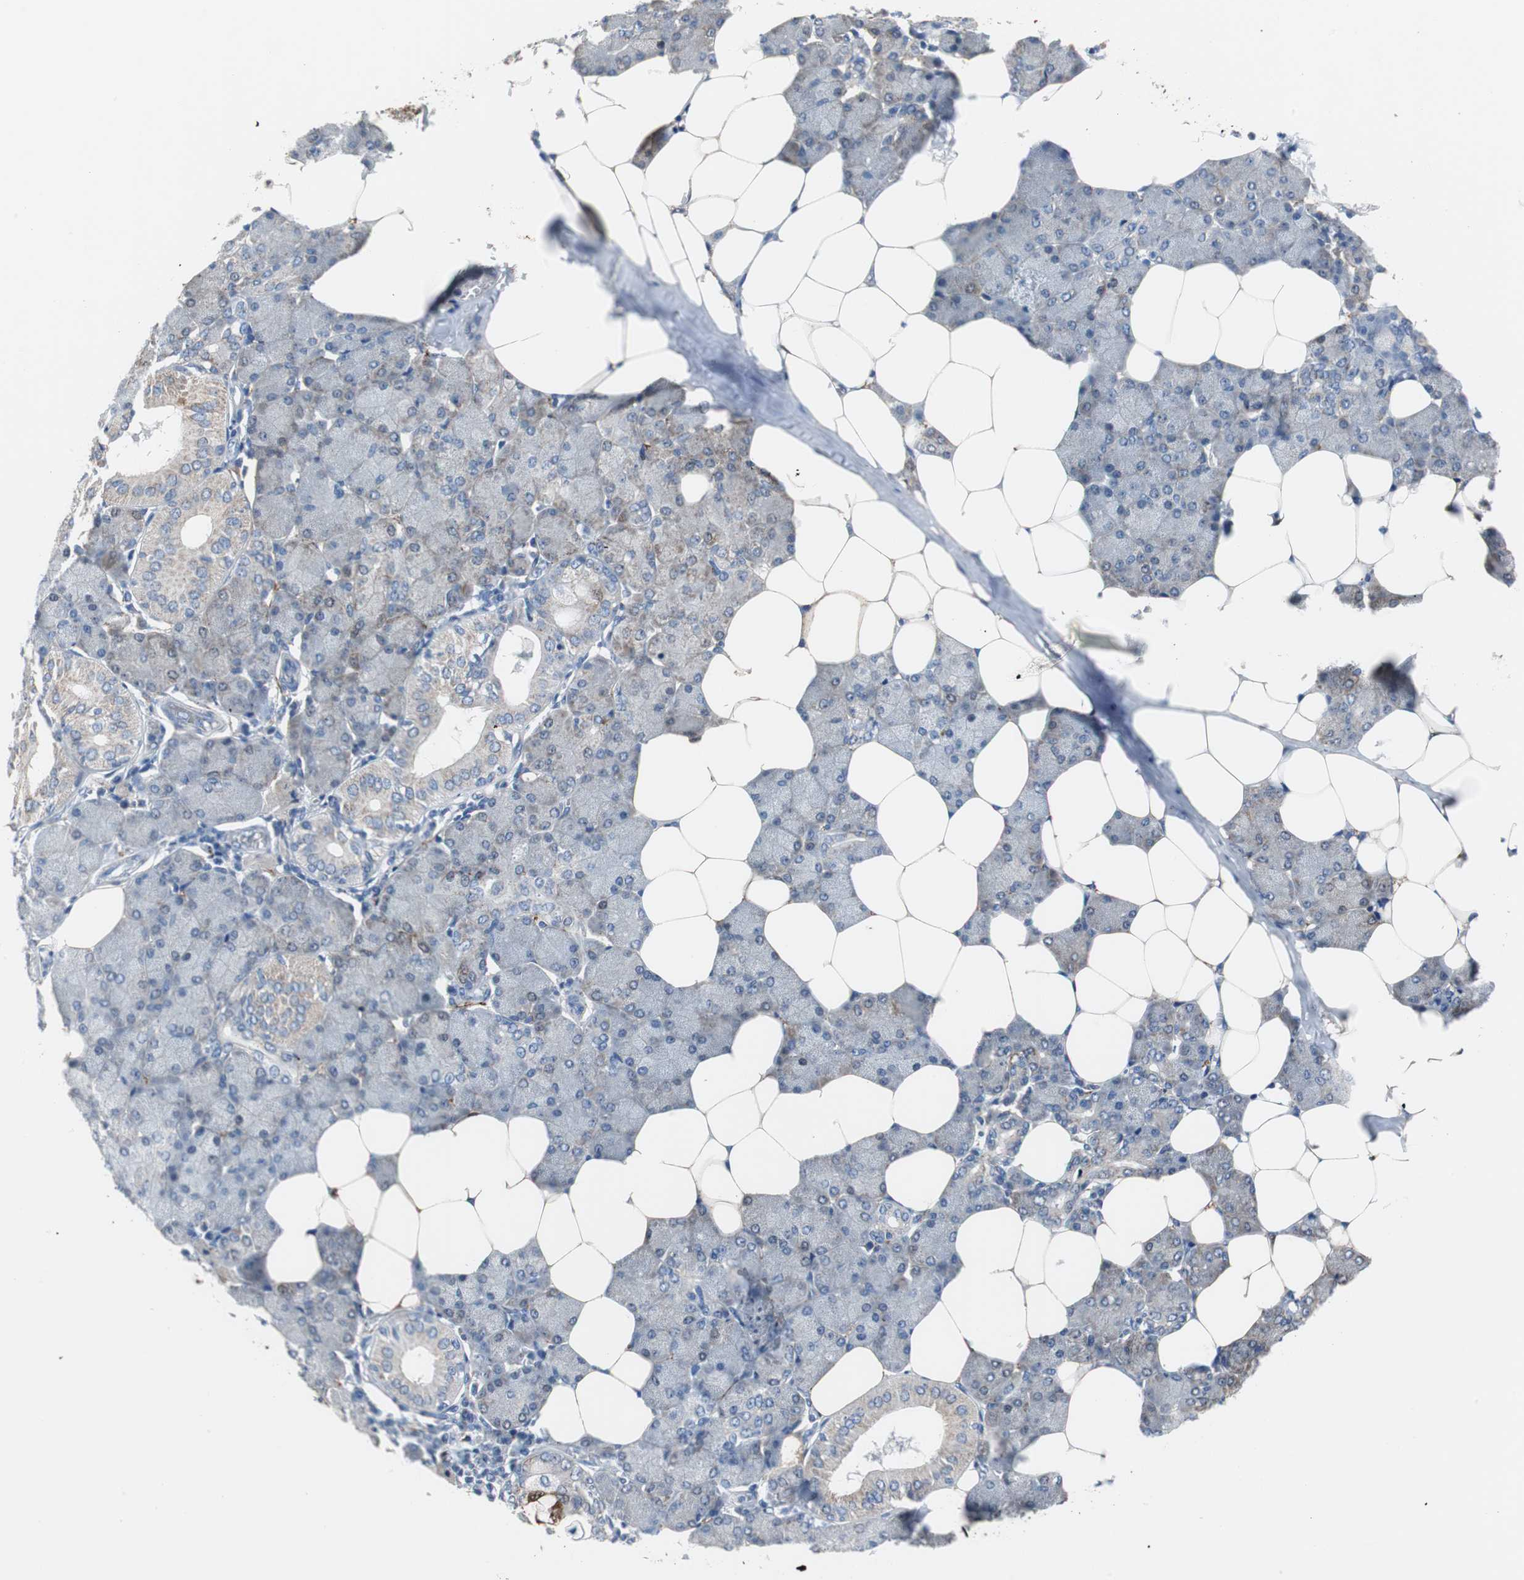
{"staining": {"intensity": "weak", "quantity": "25%-75%", "location": "cytoplasmic/membranous"}, "tissue": "salivary gland", "cell_type": "Glandular cells", "image_type": "normal", "snomed": [{"axis": "morphology", "description": "Normal tissue, NOS"}, {"axis": "morphology", "description": "Adenoma, NOS"}, {"axis": "topography", "description": "Salivary gland"}], "caption": "Immunohistochemistry (DAB) staining of unremarkable human salivary gland exhibits weak cytoplasmic/membranous protein positivity in approximately 25%-75% of glandular cells. (DAB (3,3'-diaminobenzidine) = brown stain, brightfield microscopy at high magnification).", "gene": "CALB2", "patient": {"sex": "female", "age": 32}}